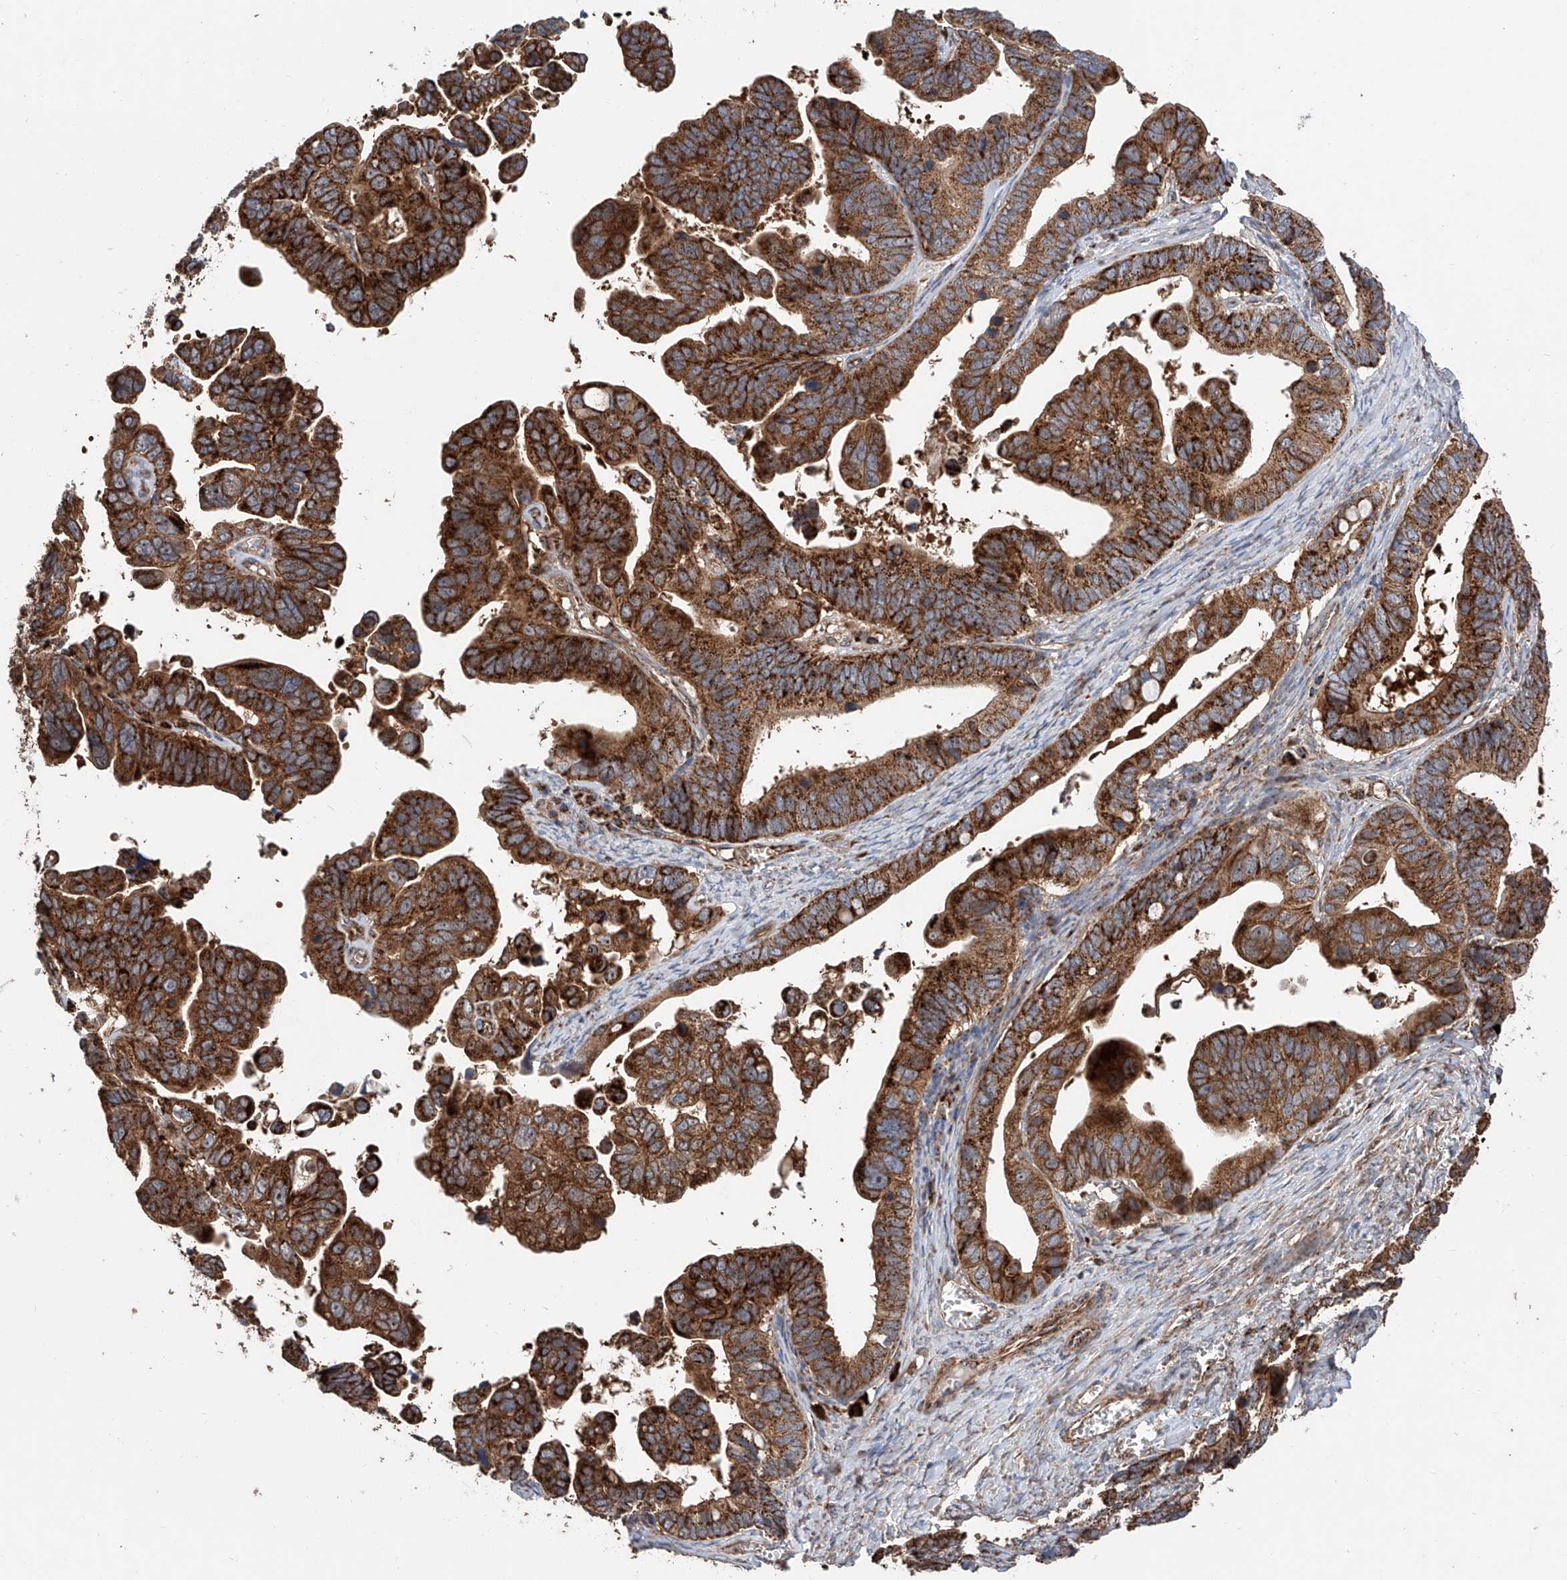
{"staining": {"intensity": "strong", "quantity": ">75%", "location": "cytoplasmic/membranous"}, "tissue": "ovarian cancer", "cell_type": "Tumor cells", "image_type": "cancer", "snomed": [{"axis": "morphology", "description": "Cystadenocarcinoma, serous, NOS"}, {"axis": "topography", "description": "Ovary"}], "caption": "Human serous cystadenocarcinoma (ovarian) stained for a protein (brown) displays strong cytoplasmic/membranous positive expression in approximately >75% of tumor cells.", "gene": "PISD", "patient": {"sex": "female", "age": 56}}